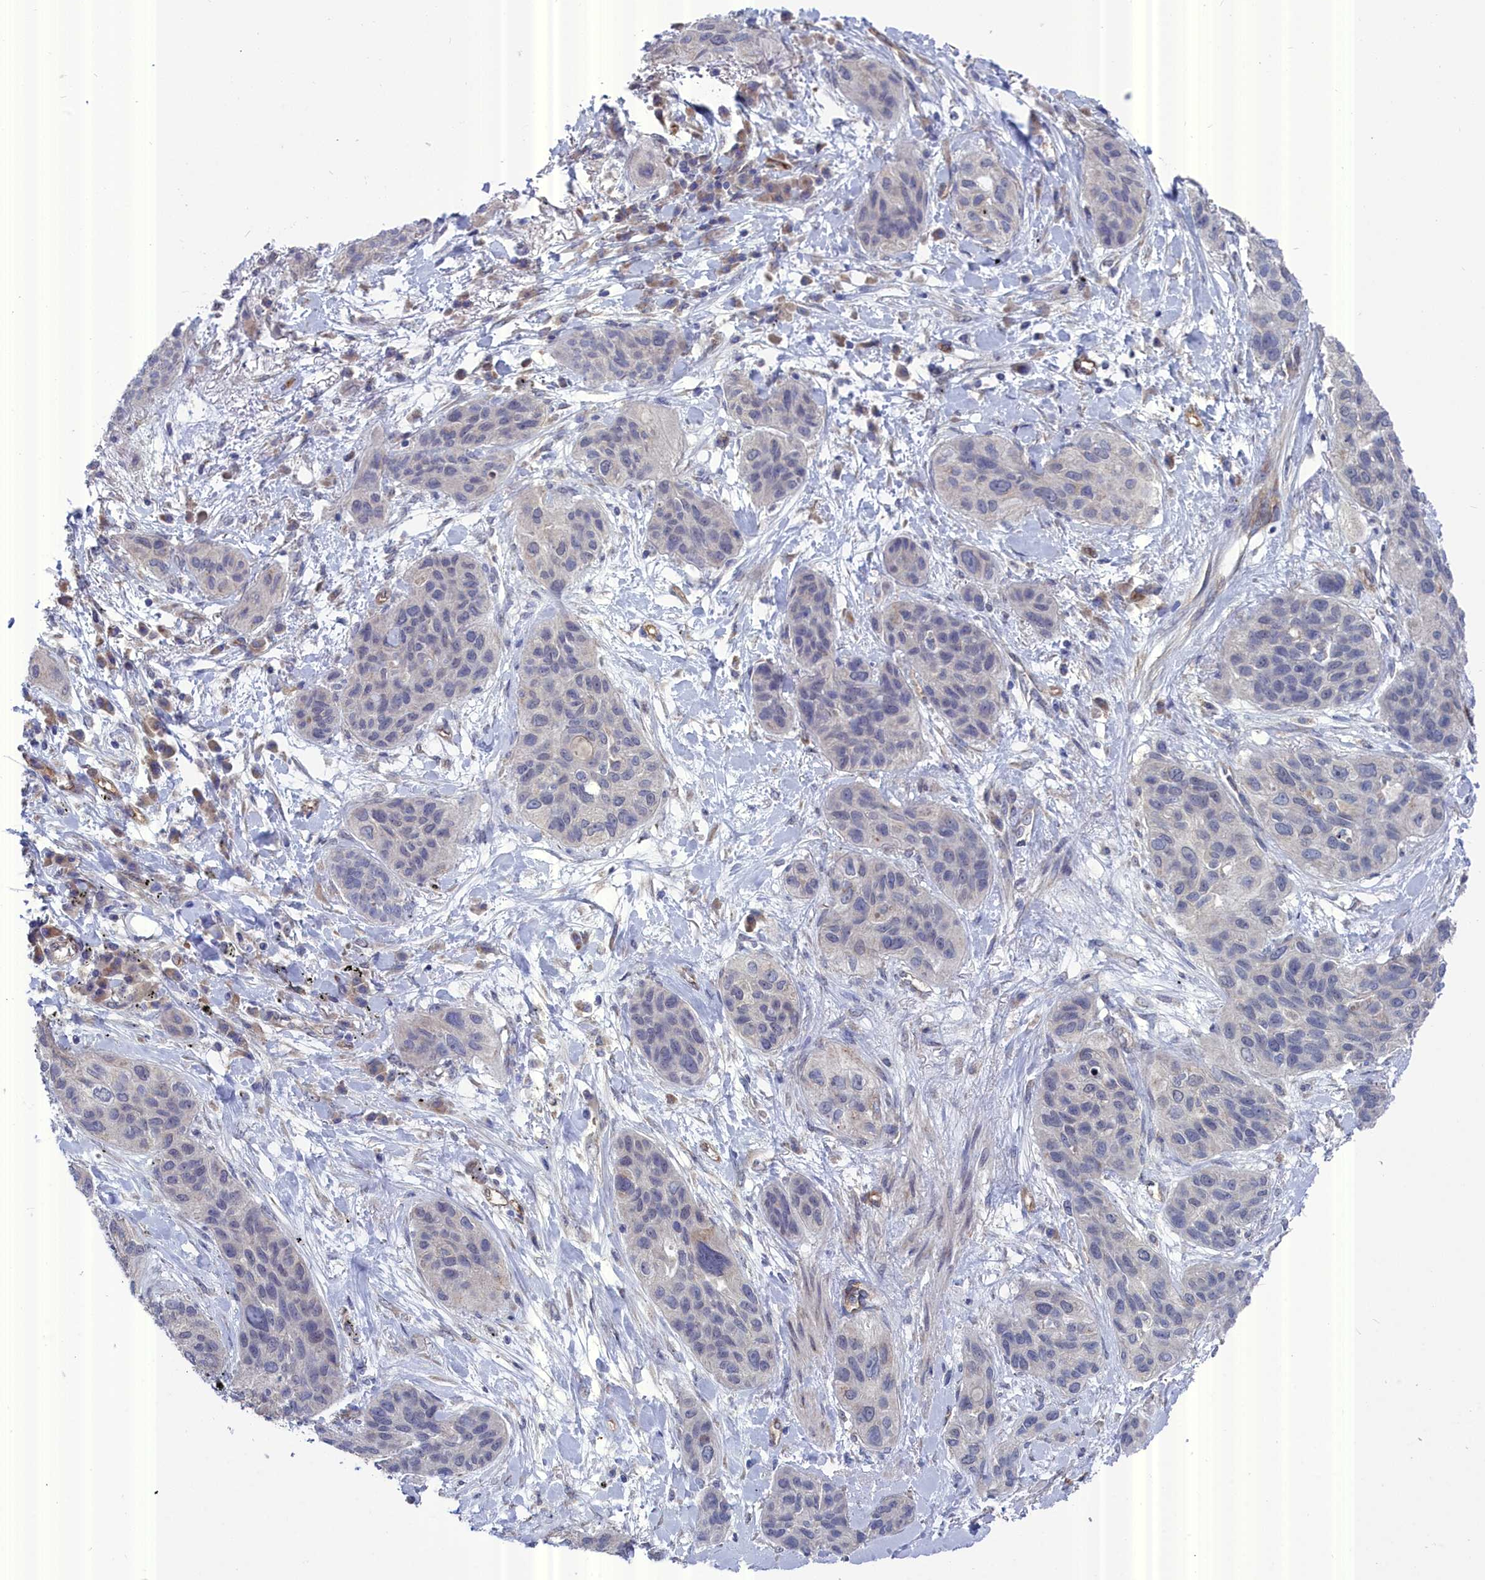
{"staining": {"intensity": "negative", "quantity": "none", "location": "none"}, "tissue": "lung cancer", "cell_type": "Tumor cells", "image_type": "cancer", "snomed": [{"axis": "morphology", "description": "Squamous cell carcinoma, NOS"}, {"axis": "topography", "description": "Lung"}], "caption": "DAB immunohistochemical staining of human lung cancer shows no significant staining in tumor cells. (Brightfield microscopy of DAB immunohistochemistry (IHC) at high magnification).", "gene": "RDX", "patient": {"sex": "female", "age": 70}}